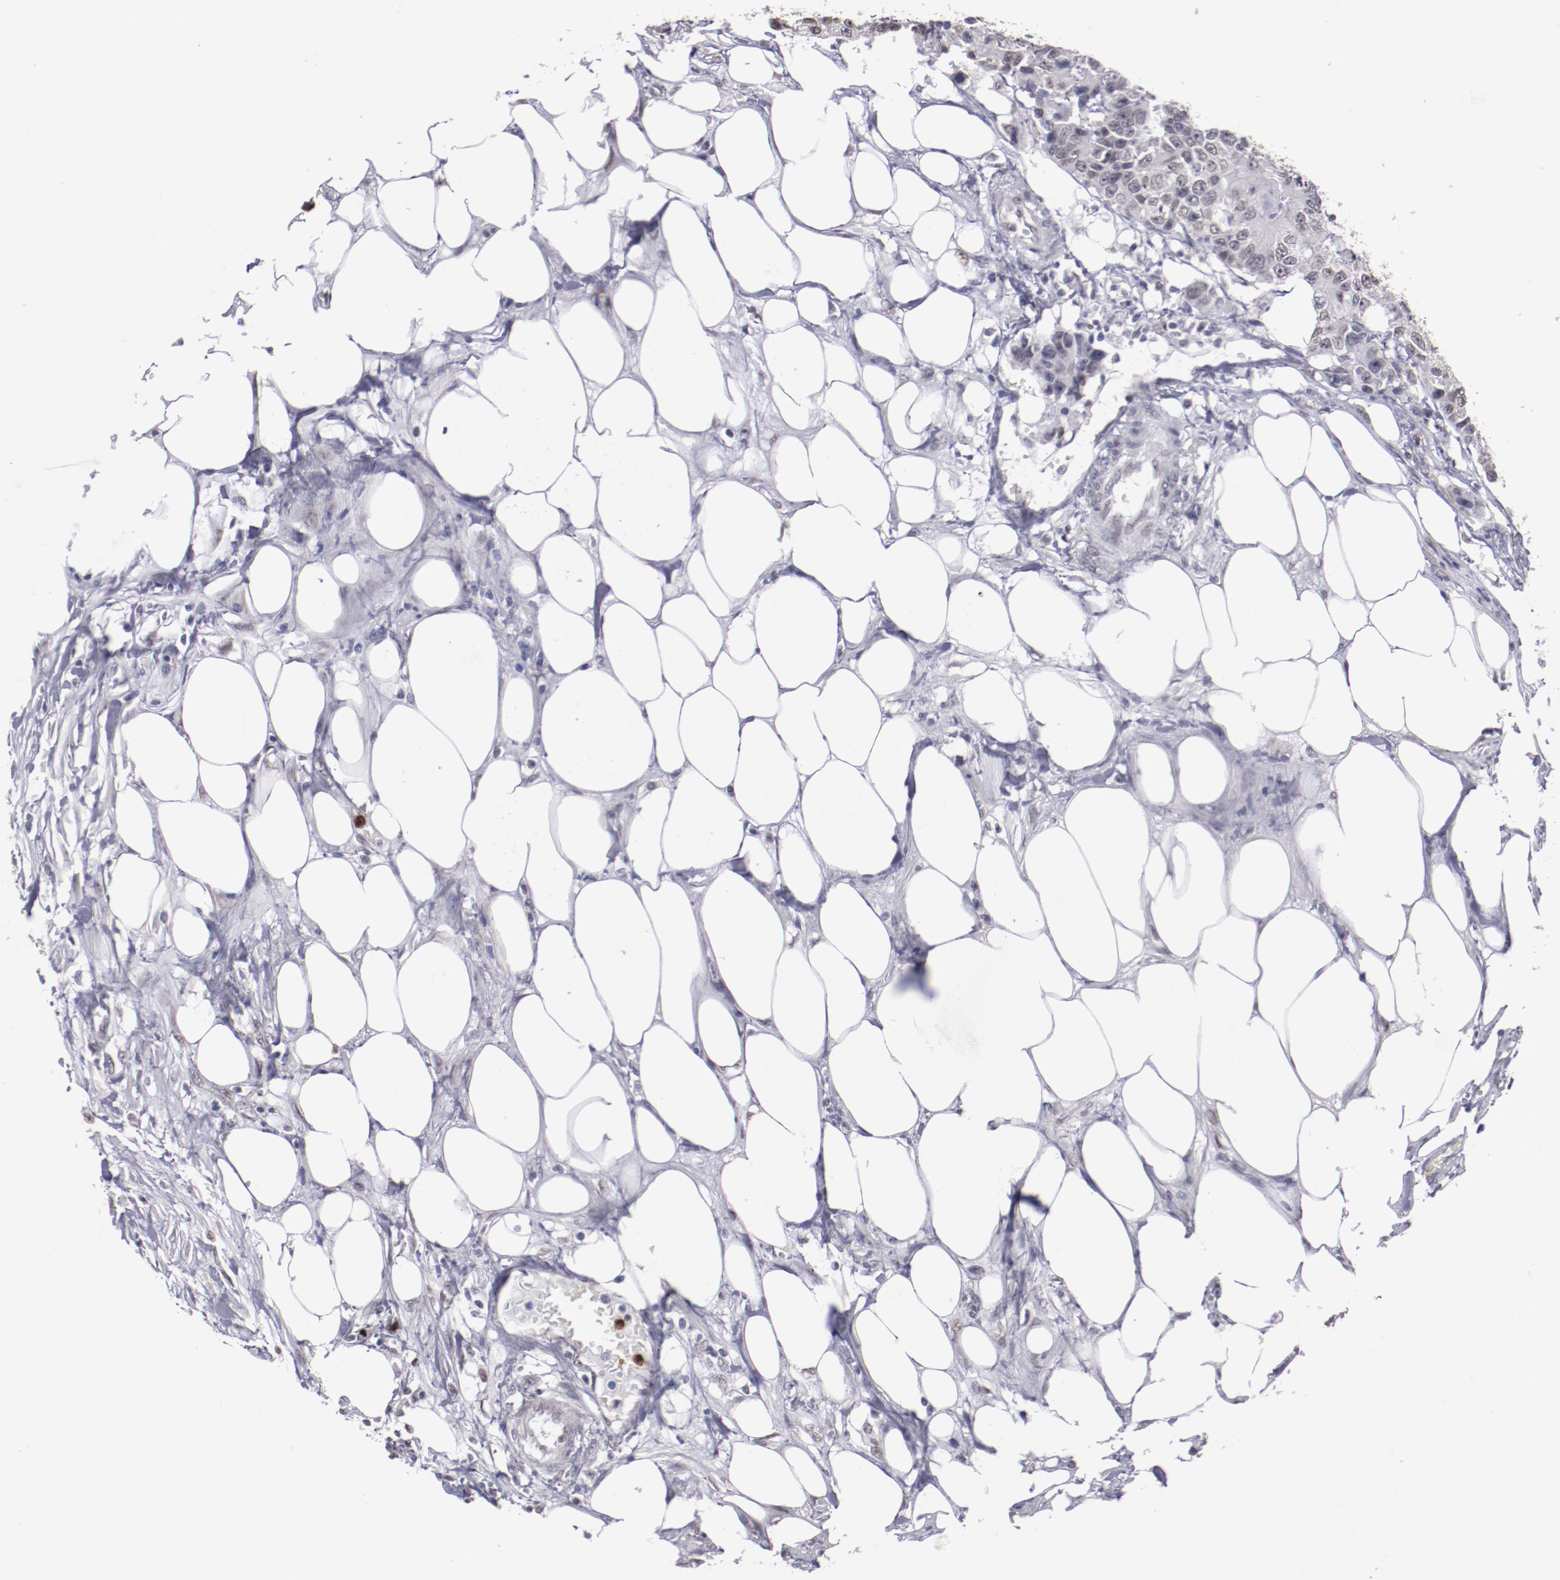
{"staining": {"intensity": "weak", "quantity": "<25%", "location": "nuclear"}, "tissue": "colorectal cancer", "cell_type": "Tumor cells", "image_type": "cancer", "snomed": [{"axis": "morphology", "description": "Adenocarcinoma, NOS"}, {"axis": "topography", "description": "Colon"}], "caption": "The photomicrograph shows no staining of tumor cells in colorectal cancer.", "gene": "IRF4", "patient": {"sex": "female", "age": 86}}